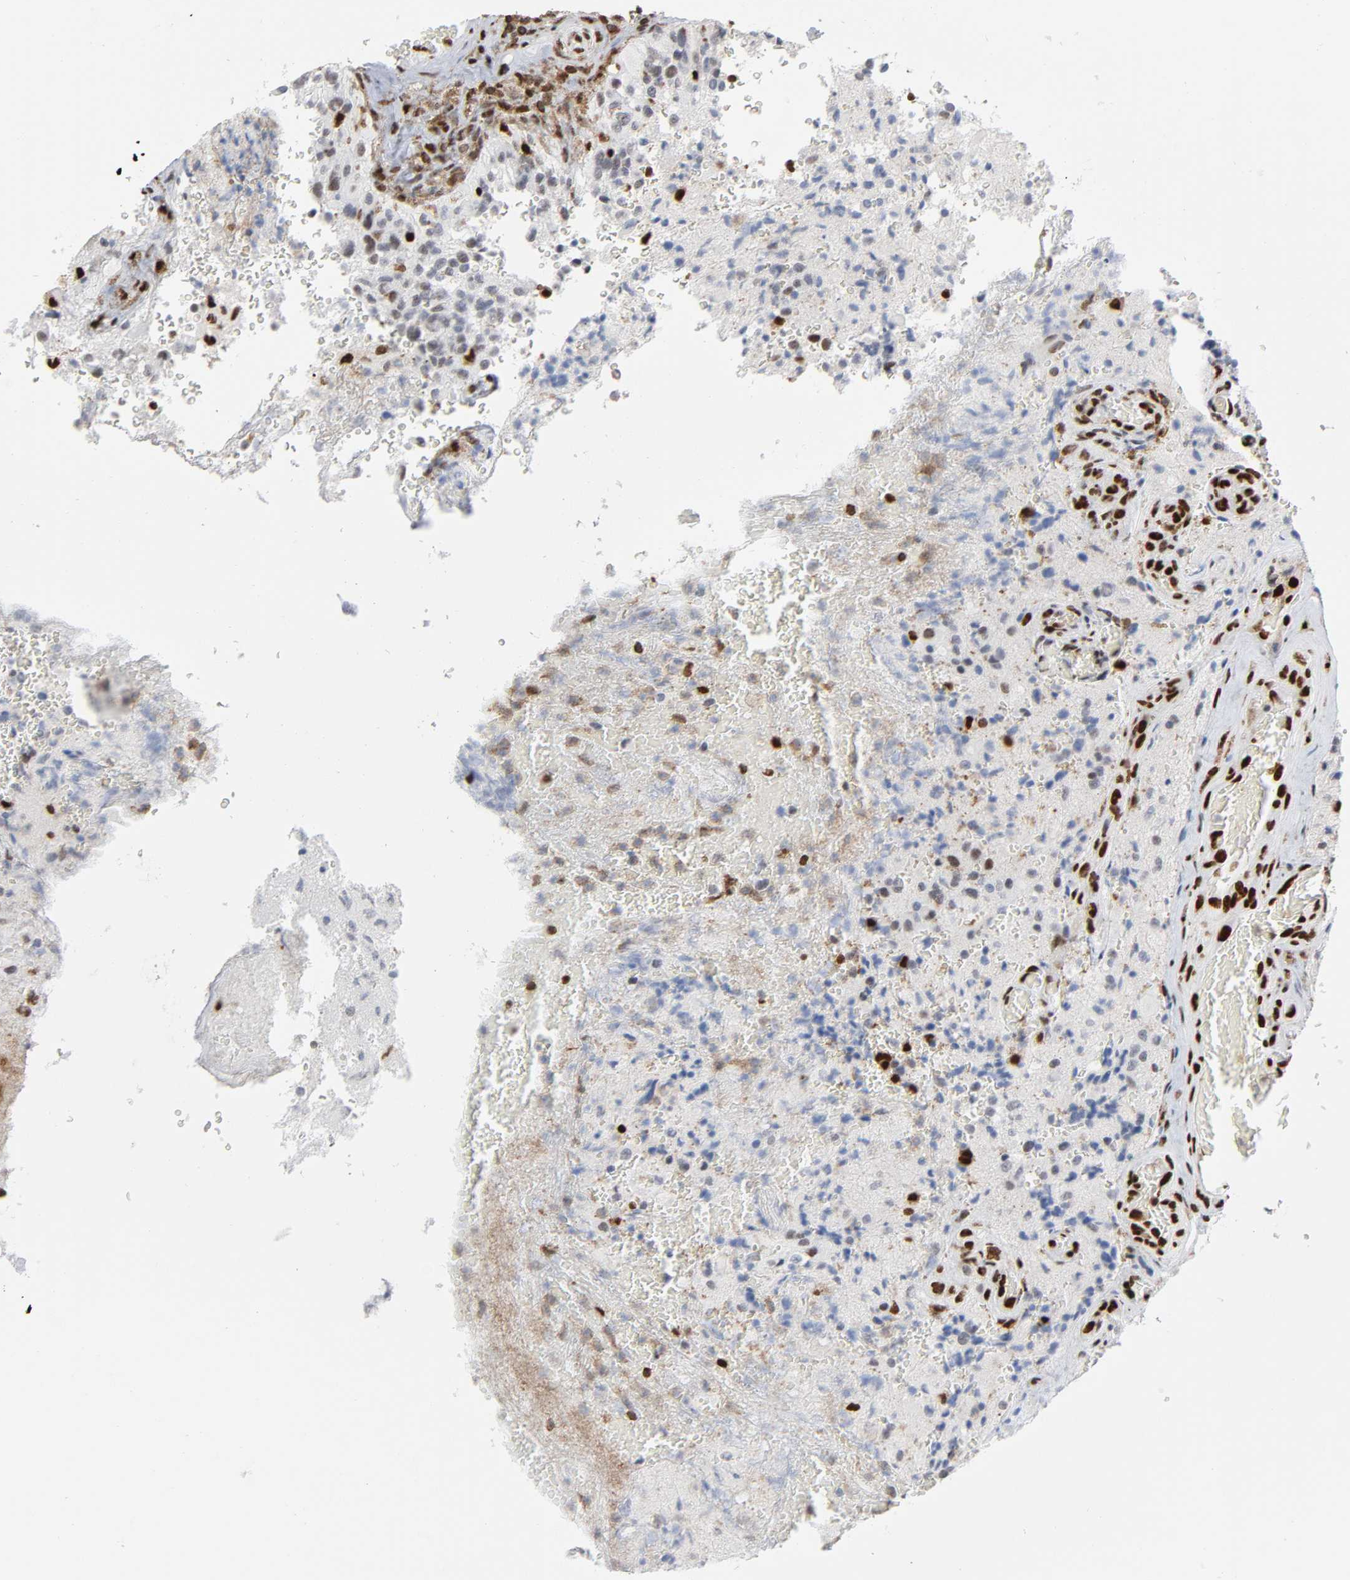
{"staining": {"intensity": "strong", "quantity": "25%-75%", "location": "nuclear"}, "tissue": "glioma", "cell_type": "Tumor cells", "image_type": "cancer", "snomed": [{"axis": "morphology", "description": "Normal tissue, NOS"}, {"axis": "morphology", "description": "Glioma, malignant, High grade"}, {"axis": "topography", "description": "Cerebral cortex"}], "caption": "Tumor cells show strong nuclear positivity in about 25%-75% of cells in glioma.", "gene": "WAS", "patient": {"sex": "male", "age": 56}}